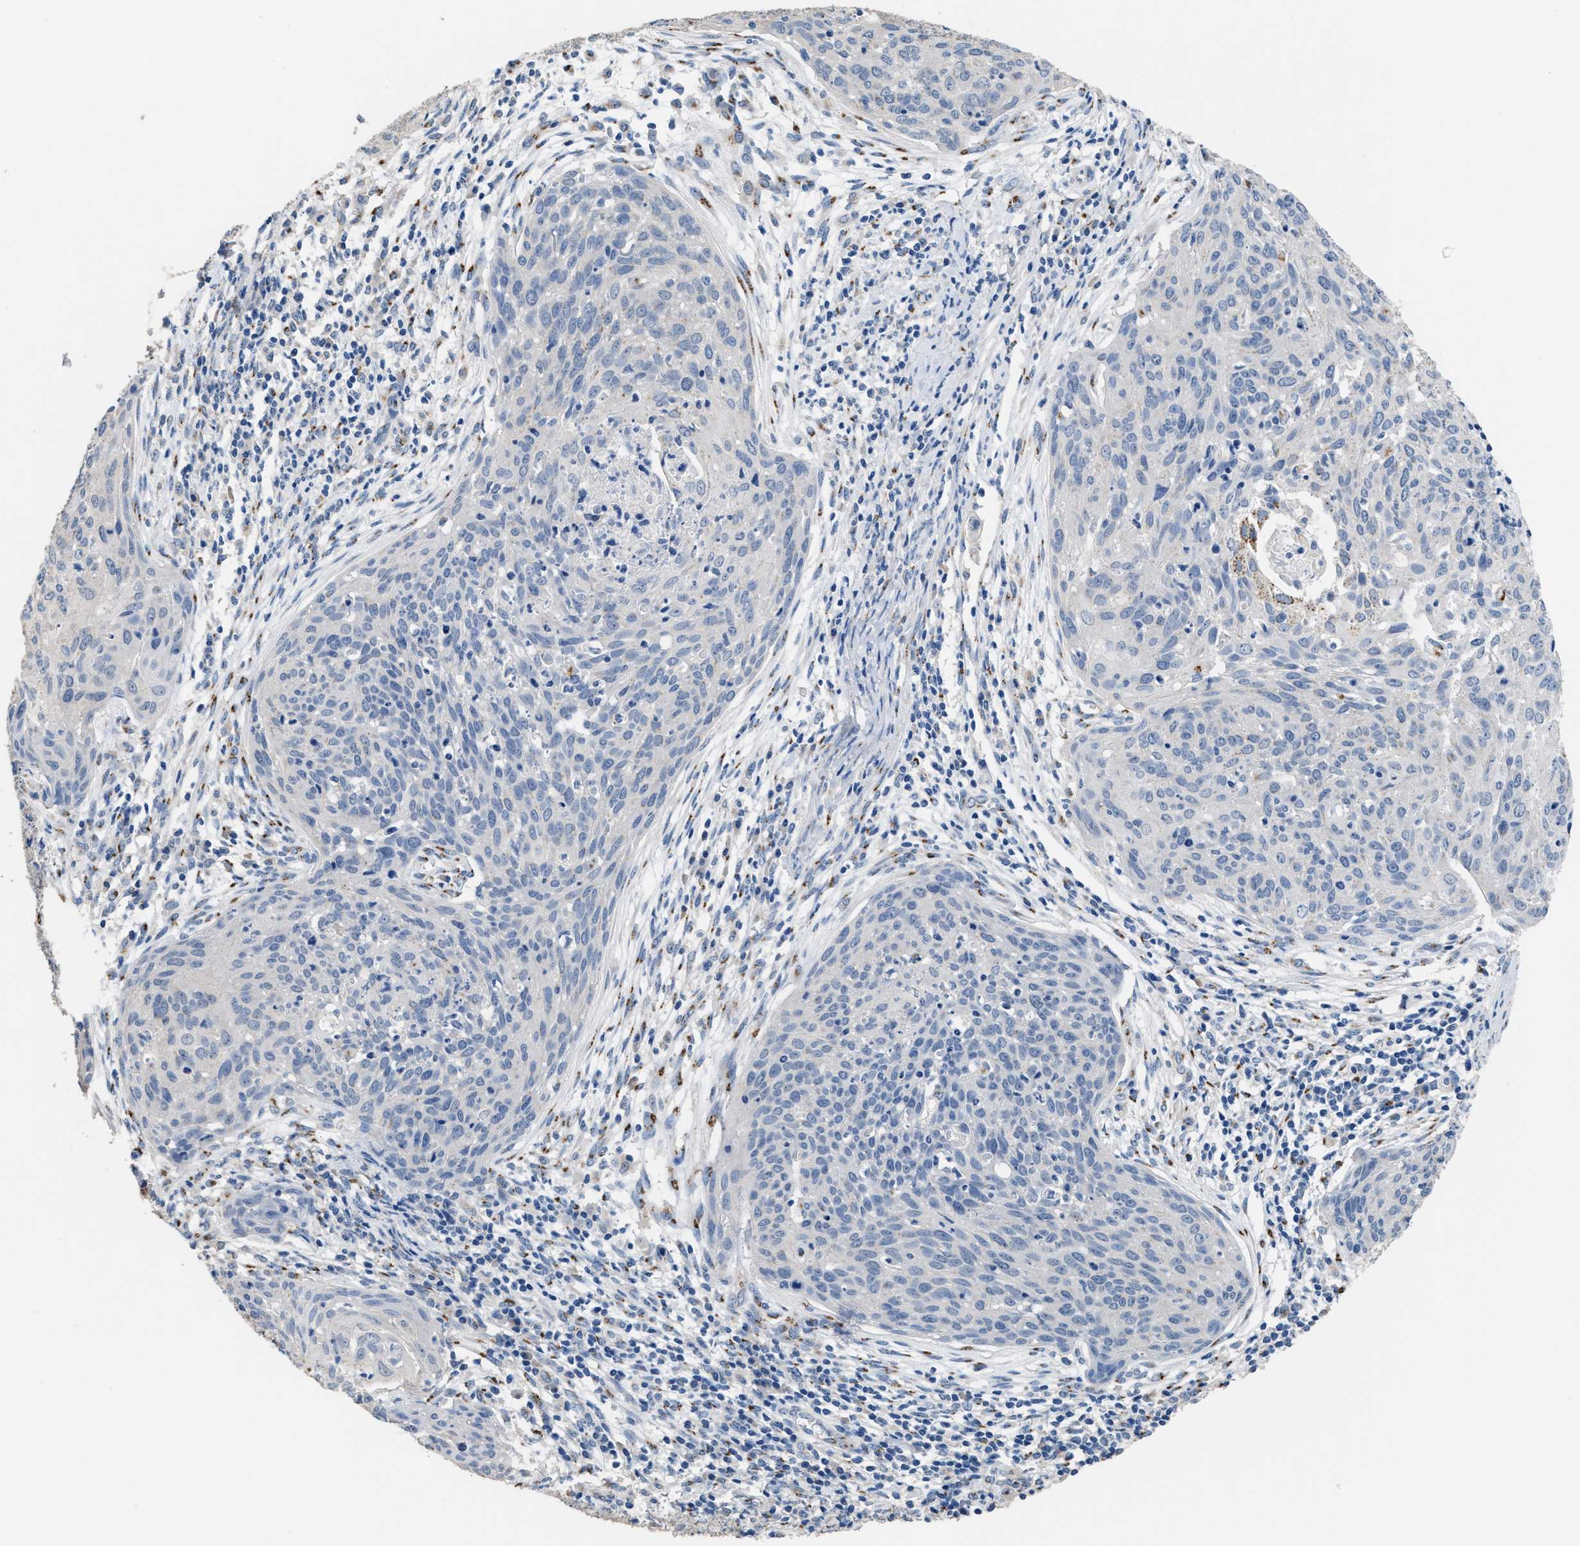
{"staining": {"intensity": "negative", "quantity": "none", "location": "none"}, "tissue": "cervical cancer", "cell_type": "Tumor cells", "image_type": "cancer", "snomed": [{"axis": "morphology", "description": "Squamous cell carcinoma, NOS"}, {"axis": "topography", "description": "Cervix"}], "caption": "Tumor cells show no significant expression in squamous cell carcinoma (cervical). (DAB immunohistochemistry visualized using brightfield microscopy, high magnification).", "gene": "GOLM1", "patient": {"sex": "female", "age": 38}}